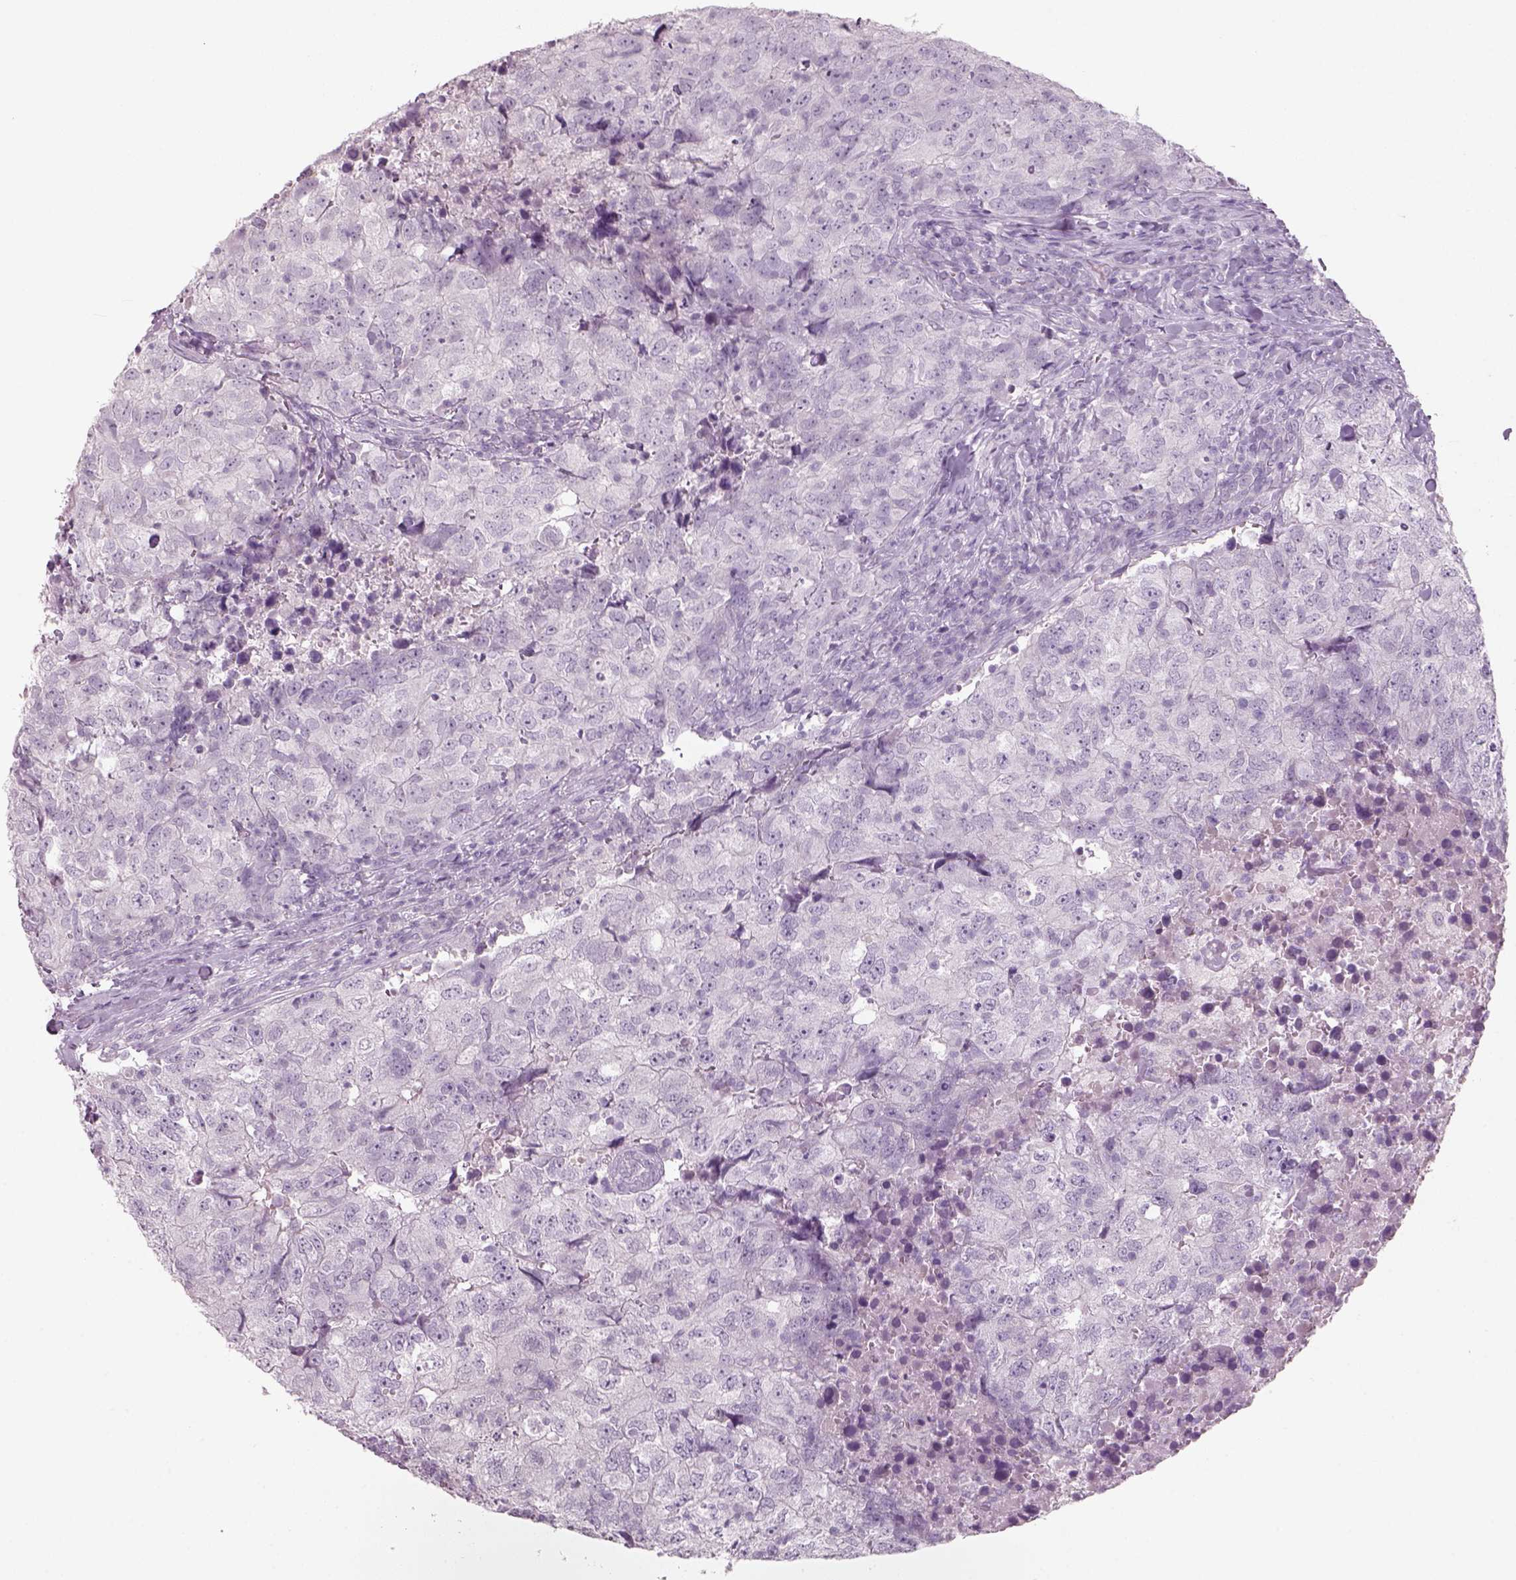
{"staining": {"intensity": "negative", "quantity": "none", "location": "none"}, "tissue": "breast cancer", "cell_type": "Tumor cells", "image_type": "cancer", "snomed": [{"axis": "morphology", "description": "Duct carcinoma"}, {"axis": "topography", "description": "Breast"}], "caption": "Immunohistochemistry (IHC) histopathology image of neoplastic tissue: invasive ductal carcinoma (breast) stained with DAB exhibits no significant protein staining in tumor cells.", "gene": "SLC6A2", "patient": {"sex": "female", "age": 30}}